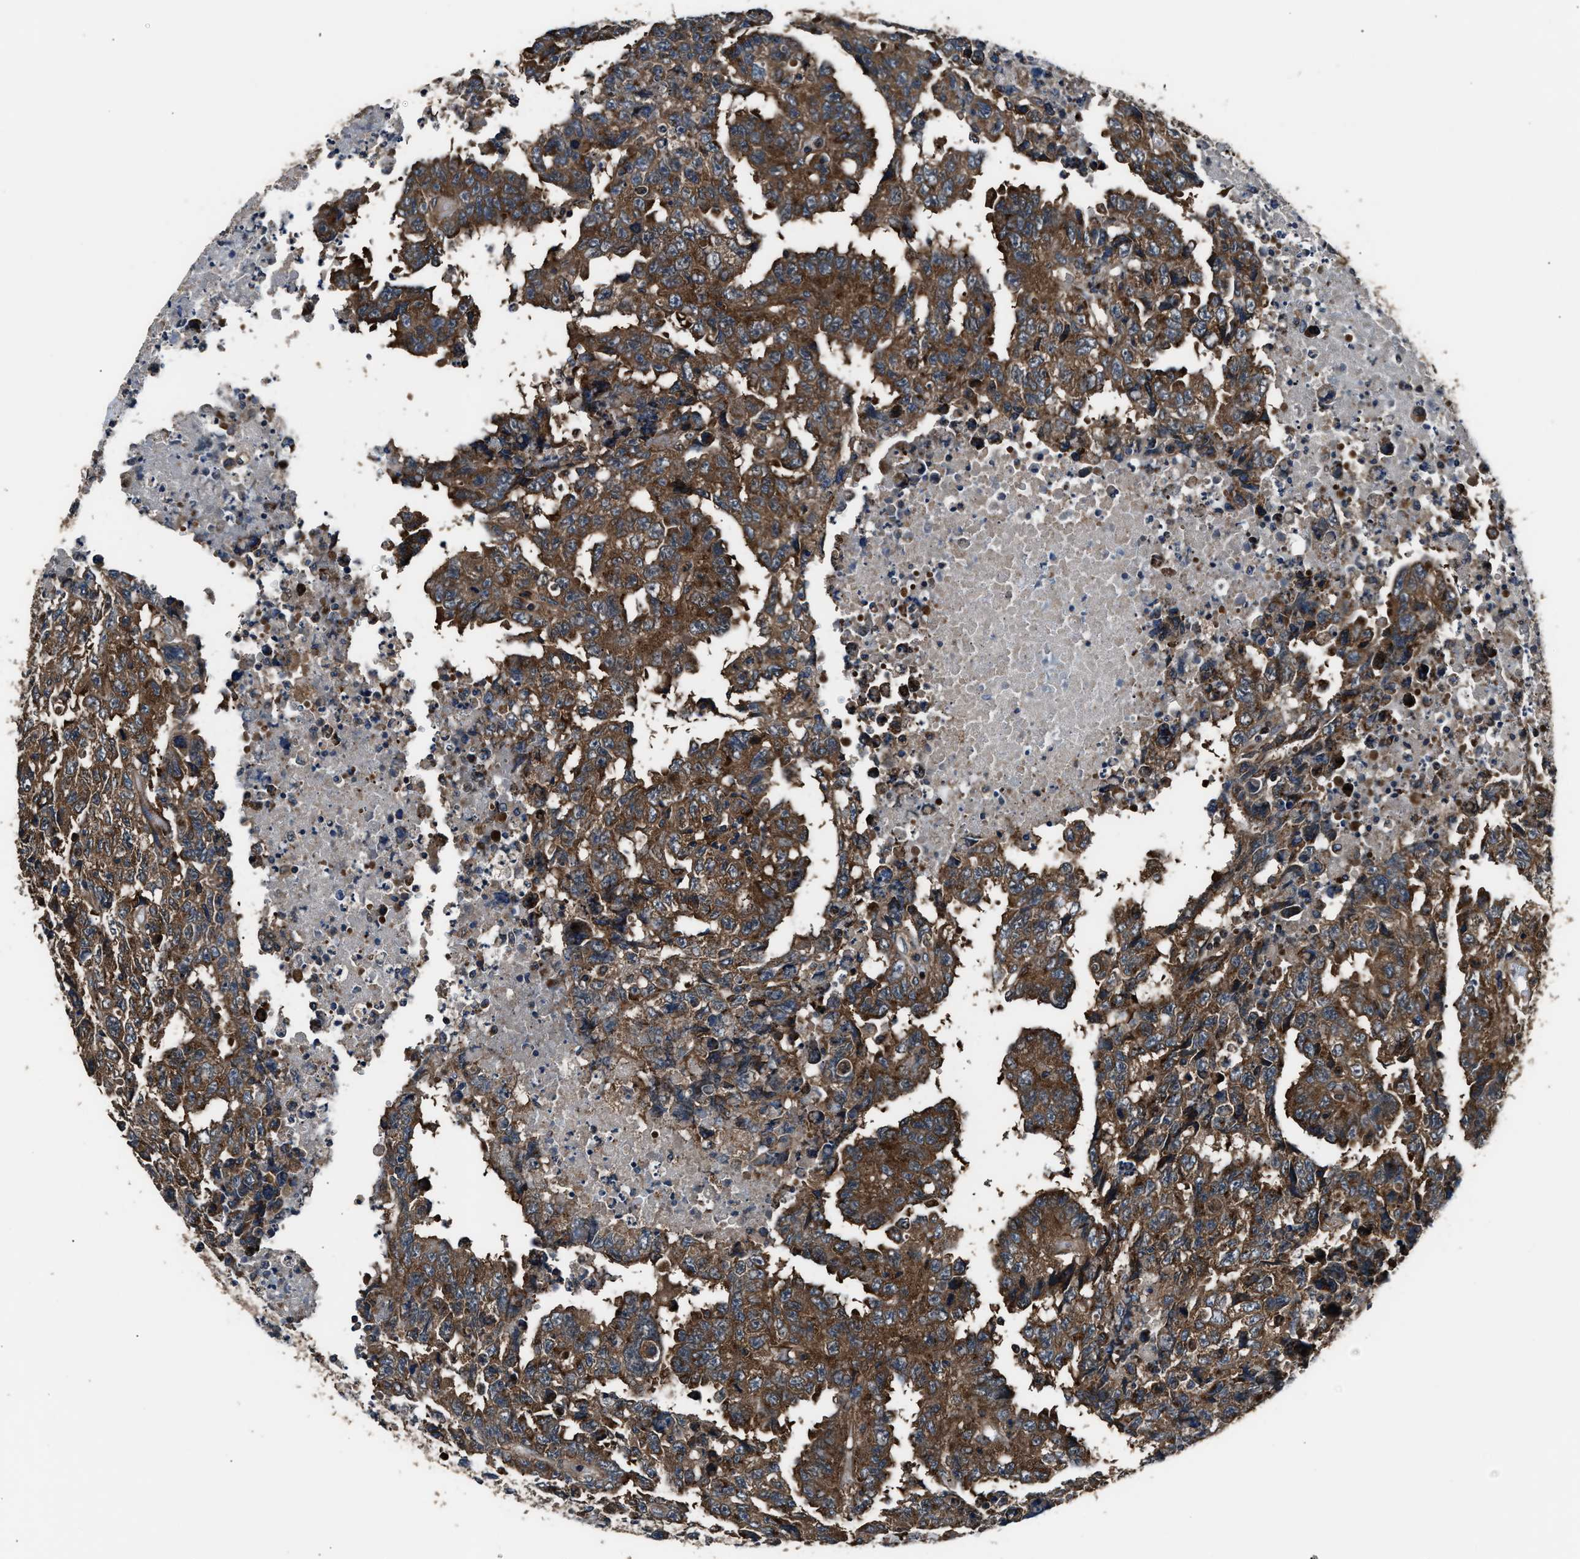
{"staining": {"intensity": "strong", "quantity": ">75%", "location": "cytoplasmic/membranous"}, "tissue": "testis cancer", "cell_type": "Tumor cells", "image_type": "cancer", "snomed": [{"axis": "morphology", "description": "Necrosis, NOS"}, {"axis": "morphology", "description": "Carcinoma, Embryonal, NOS"}, {"axis": "topography", "description": "Testis"}], "caption": "An immunohistochemistry (IHC) photomicrograph of tumor tissue is shown. Protein staining in brown shows strong cytoplasmic/membranous positivity in testis cancer within tumor cells.", "gene": "IMPDH2", "patient": {"sex": "male", "age": 19}}